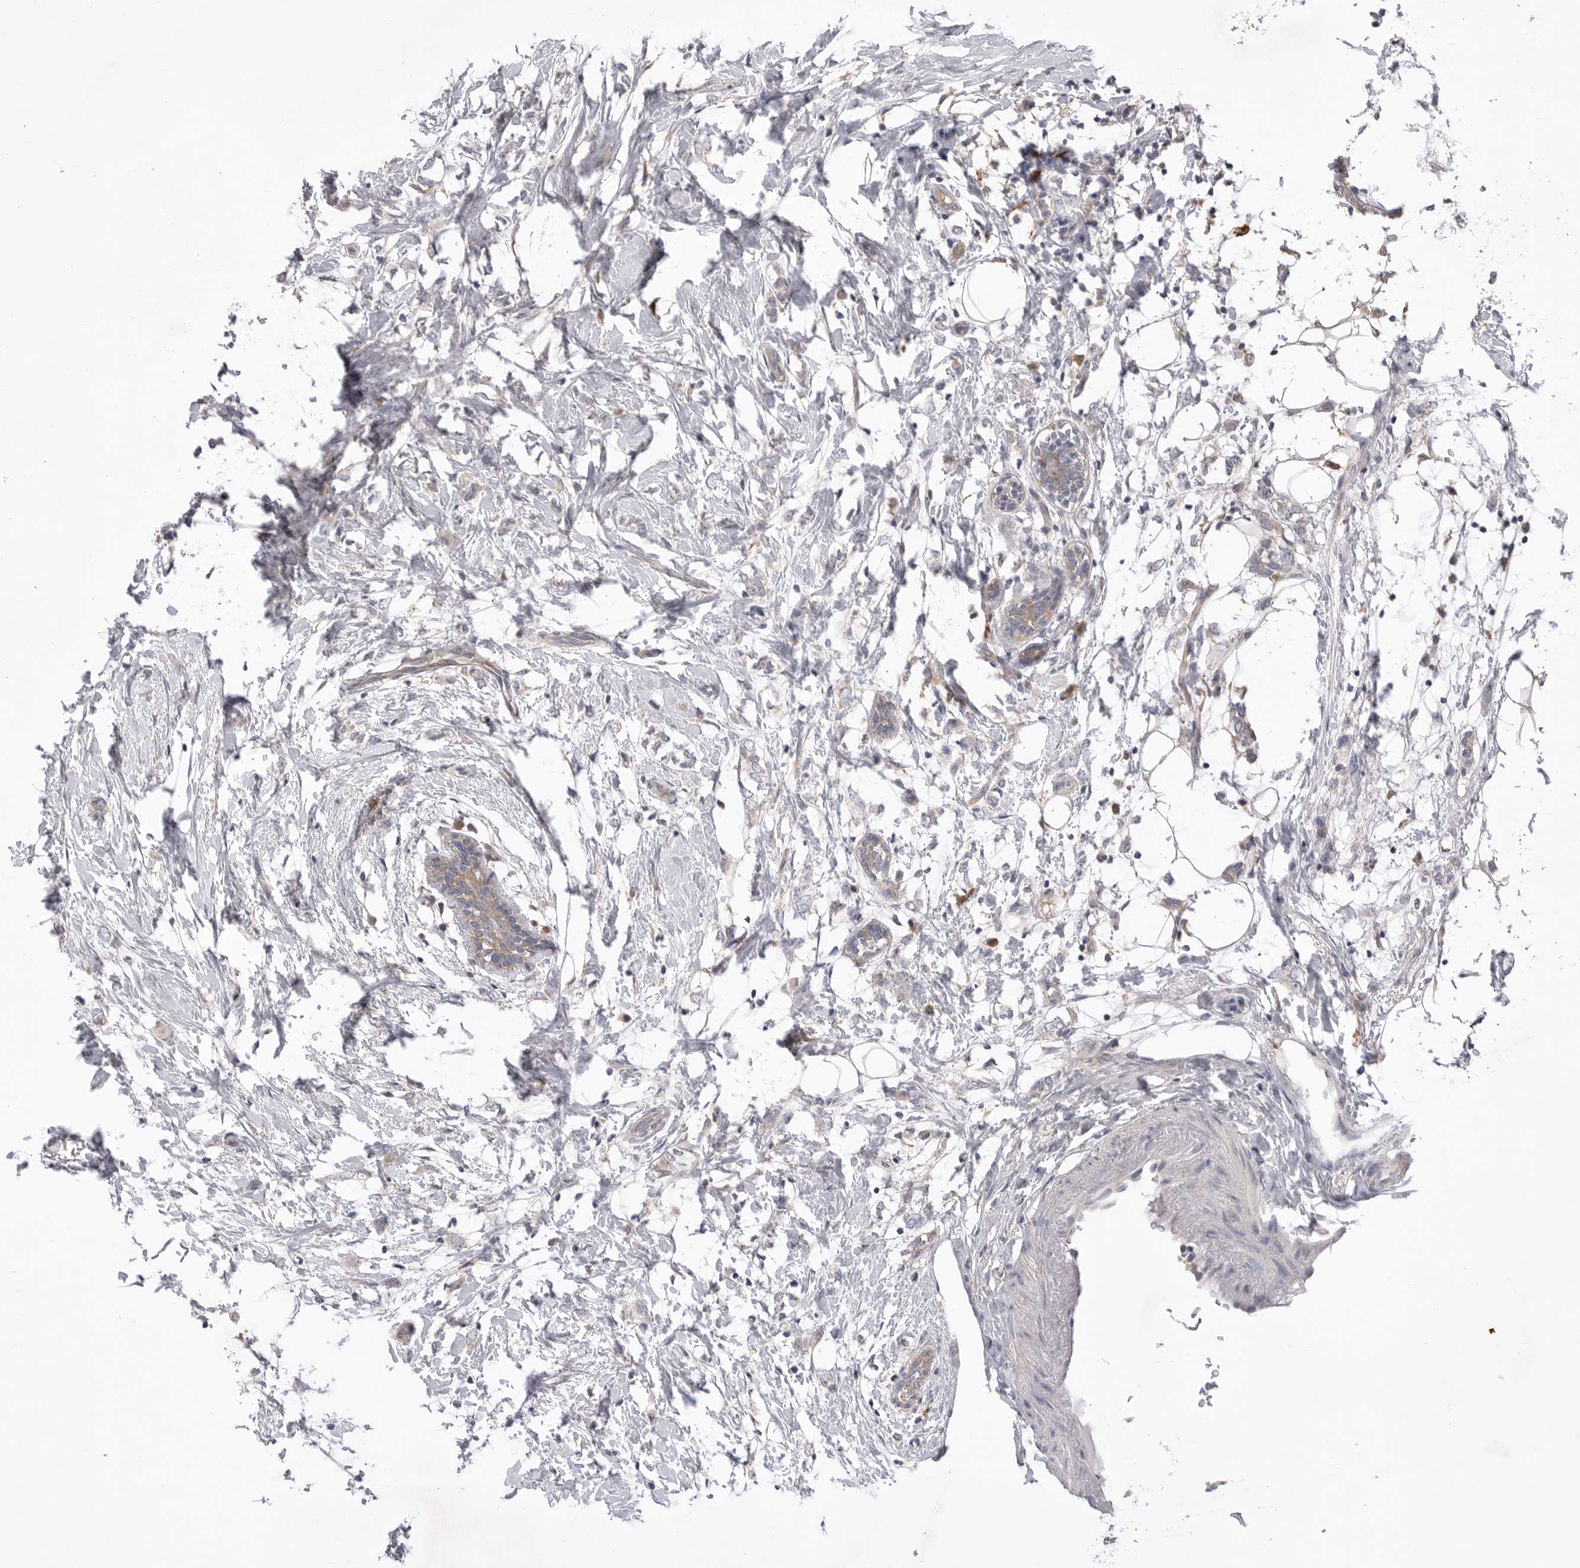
{"staining": {"intensity": "weak", "quantity": "<25%", "location": "cytoplasmic/membranous"}, "tissue": "breast cancer", "cell_type": "Tumor cells", "image_type": "cancer", "snomed": [{"axis": "morphology", "description": "Normal tissue, NOS"}, {"axis": "morphology", "description": "Lobular carcinoma"}, {"axis": "topography", "description": "Breast"}], "caption": "Photomicrograph shows no protein staining in tumor cells of breast lobular carcinoma tissue. (Brightfield microscopy of DAB immunohistochemistry at high magnification).", "gene": "VAC14", "patient": {"sex": "female", "age": 47}}